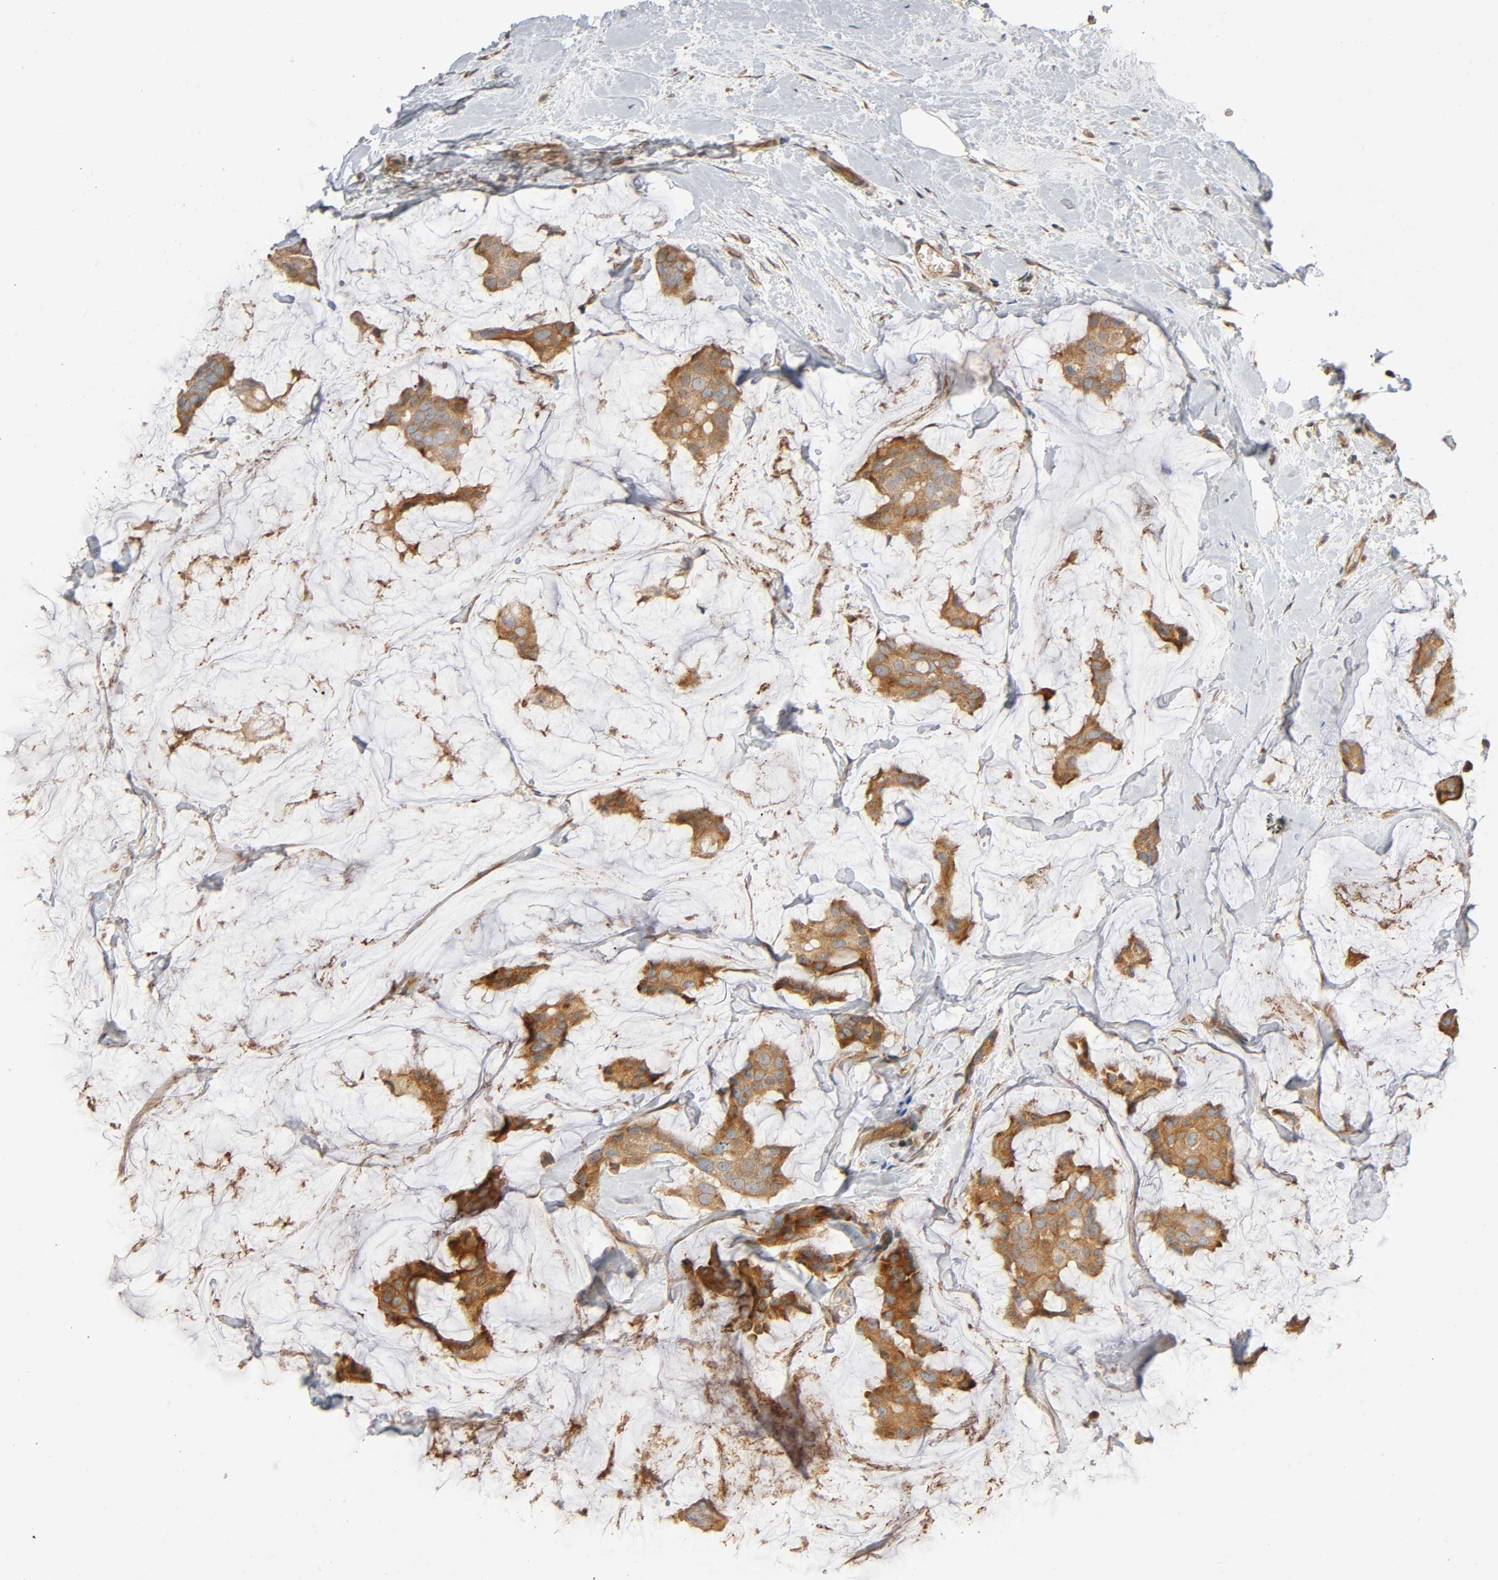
{"staining": {"intensity": "moderate", "quantity": ">75%", "location": "cytoplasmic/membranous"}, "tissue": "breast cancer", "cell_type": "Tumor cells", "image_type": "cancer", "snomed": [{"axis": "morphology", "description": "Normal tissue, NOS"}, {"axis": "morphology", "description": "Duct carcinoma"}, {"axis": "topography", "description": "Breast"}], "caption": "Moderate cytoplasmic/membranous expression is identified in about >75% of tumor cells in invasive ductal carcinoma (breast).", "gene": "SGSM1", "patient": {"sex": "female", "age": 50}}